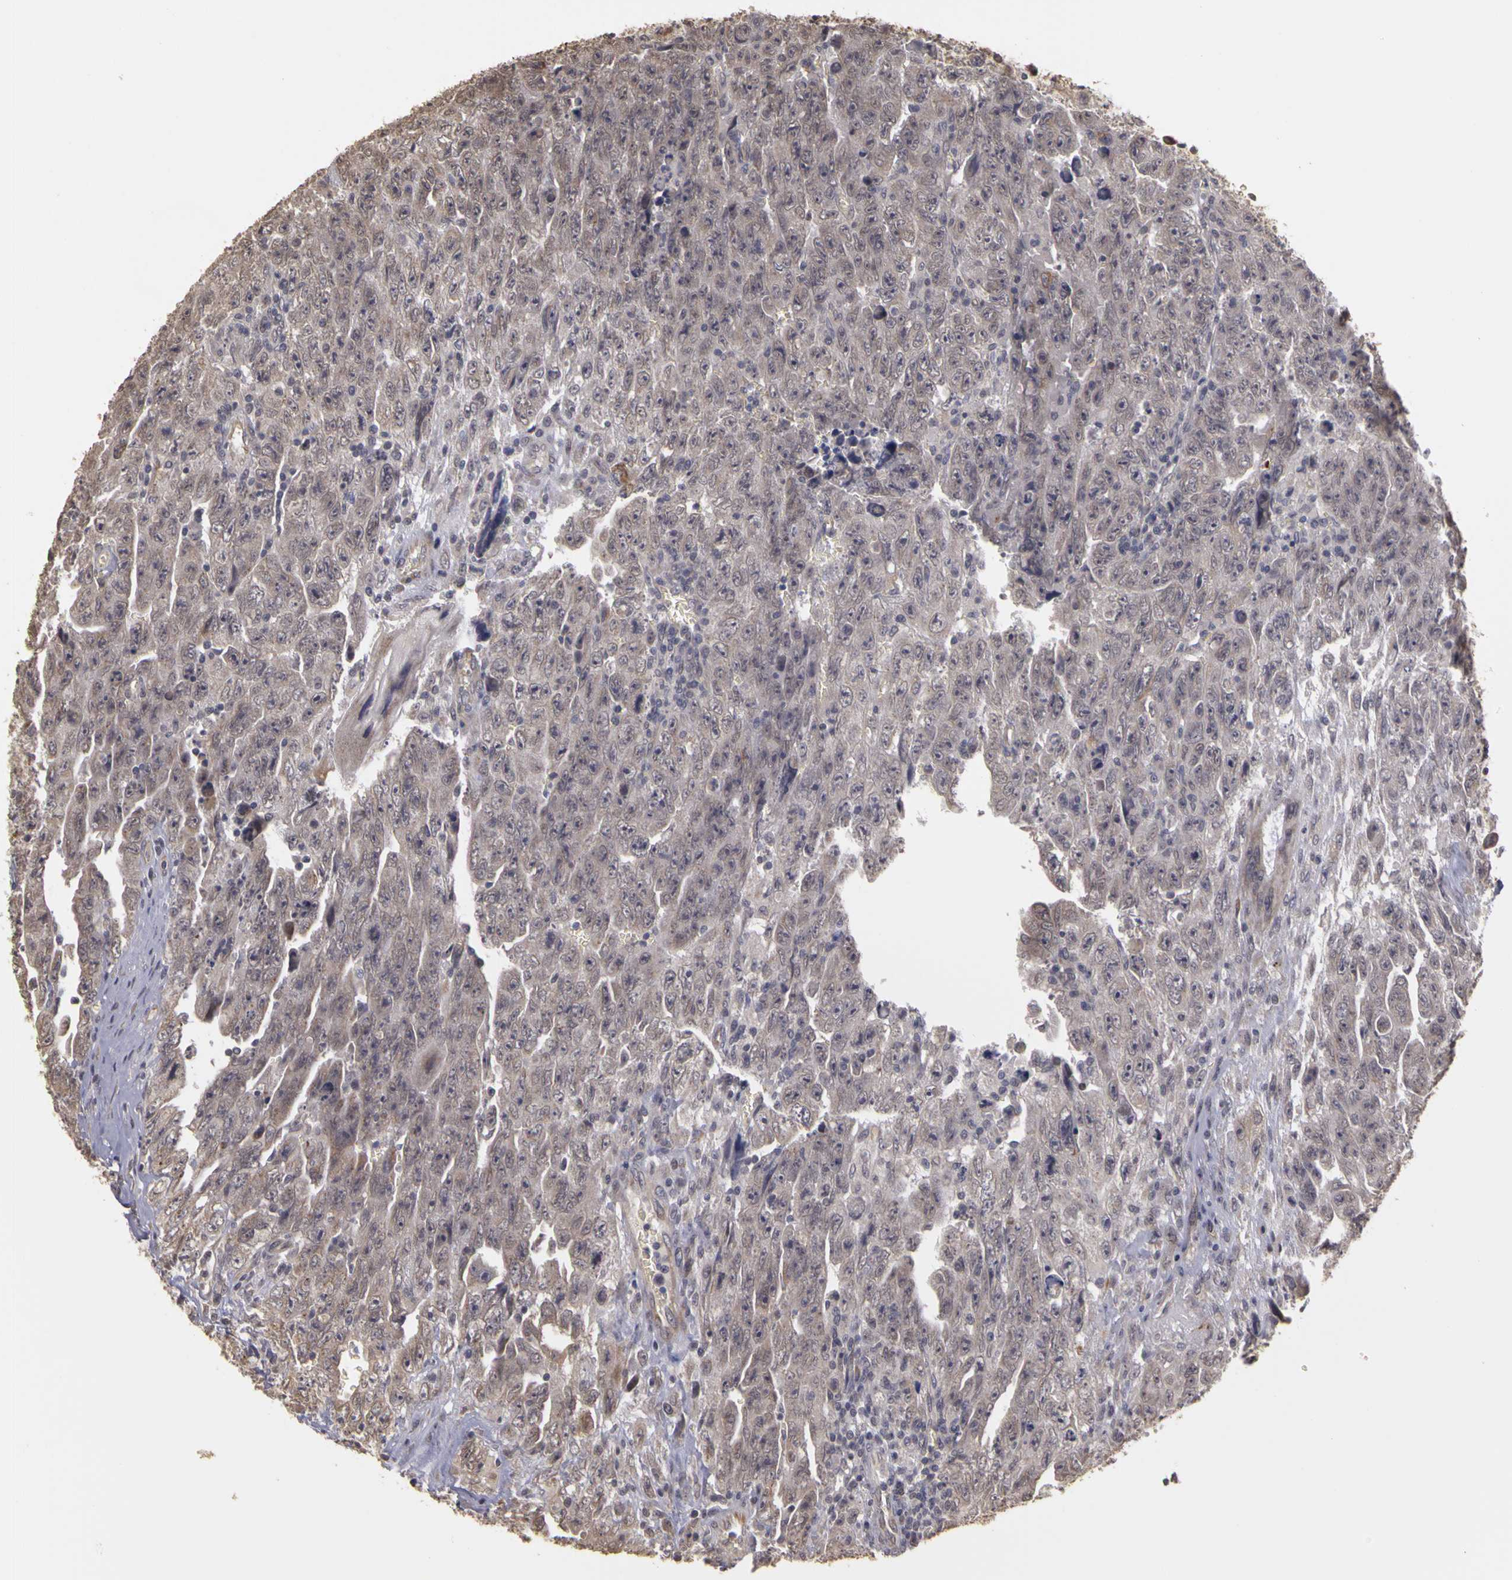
{"staining": {"intensity": "weak", "quantity": "25%-75%", "location": "cytoplasmic/membranous"}, "tissue": "testis cancer", "cell_type": "Tumor cells", "image_type": "cancer", "snomed": [{"axis": "morphology", "description": "Carcinoma, Embryonal, NOS"}, {"axis": "topography", "description": "Testis"}], "caption": "Embryonal carcinoma (testis) stained for a protein reveals weak cytoplasmic/membranous positivity in tumor cells. (DAB (3,3'-diaminobenzidine) IHC, brown staining for protein, blue staining for nuclei).", "gene": "FRMD7", "patient": {"sex": "male", "age": 28}}